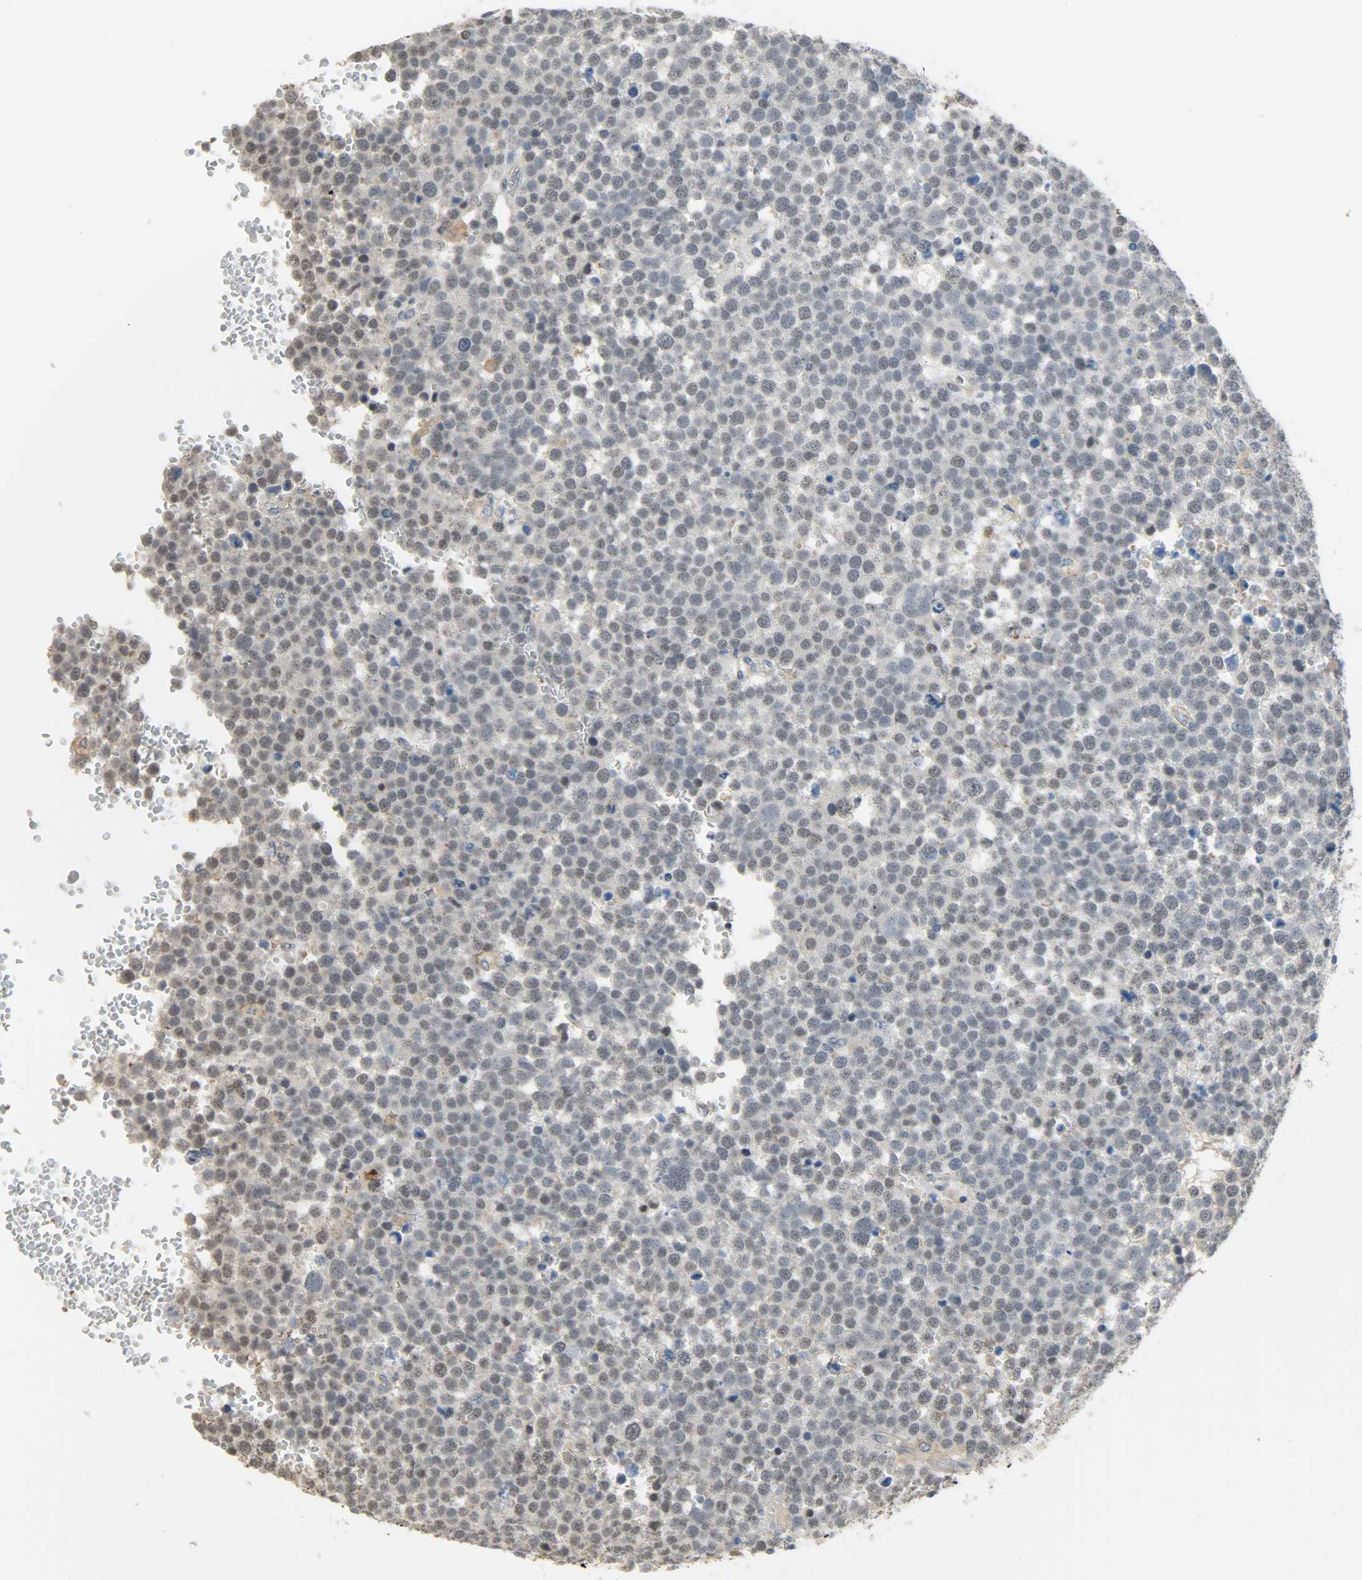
{"staining": {"intensity": "weak", "quantity": "25%-75%", "location": "cytoplasmic/membranous"}, "tissue": "testis cancer", "cell_type": "Tumor cells", "image_type": "cancer", "snomed": [{"axis": "morphology", "description": "Seminoma, NOS"}, {"axis": "topography", "description": "Testis"}], "caption": "Protein staining by immunohistochemistry (IHC) displays weak cytoplasmic/membranous expression in about 25%-75% of tumor cells in testis cancer.", "gene": "SKAP2", "patient": {"sex": "male", "age": 71}}